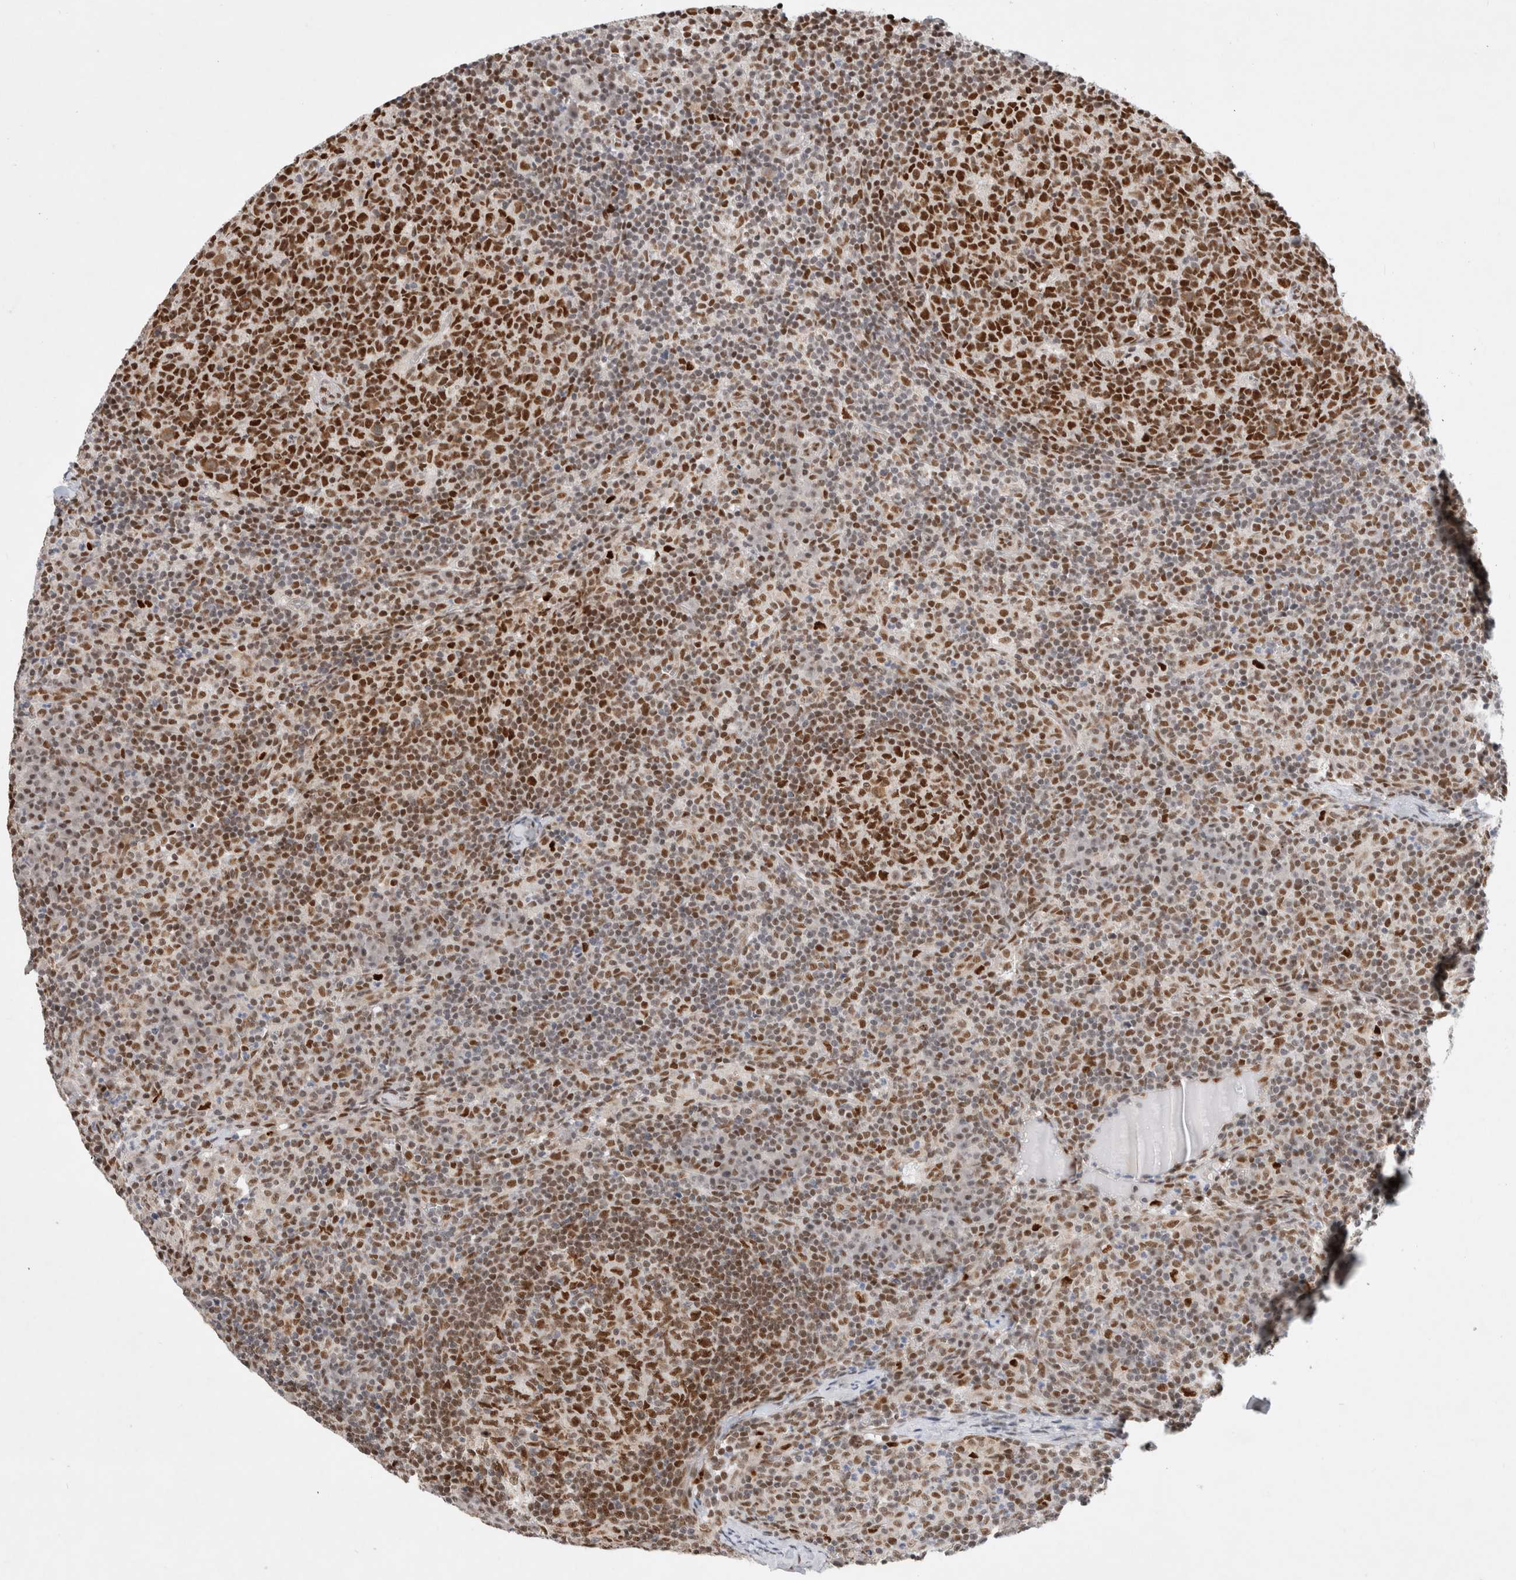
{"staining": {"intensity": "strong", "quantity": ">75%", "location": "nuclear"}, "tissue": "lymph node", "cell_type": "Germinal center cells", "image_type": "normal", "snomed": [{"axis": "morphology", "description": "Normal tissue, NOS"}, {"axis": "morphology", "description": "Inflammation, NOS"}, {"axis": "topography", "description": "Lymph node"}], "caption": "Lymph node stained with a brown dye reveals strong nuclear positive positivity in approximately >75% of germinal center cells.", "gene": "GTF2I", "patient": {"sex": "male", "age": 55}}